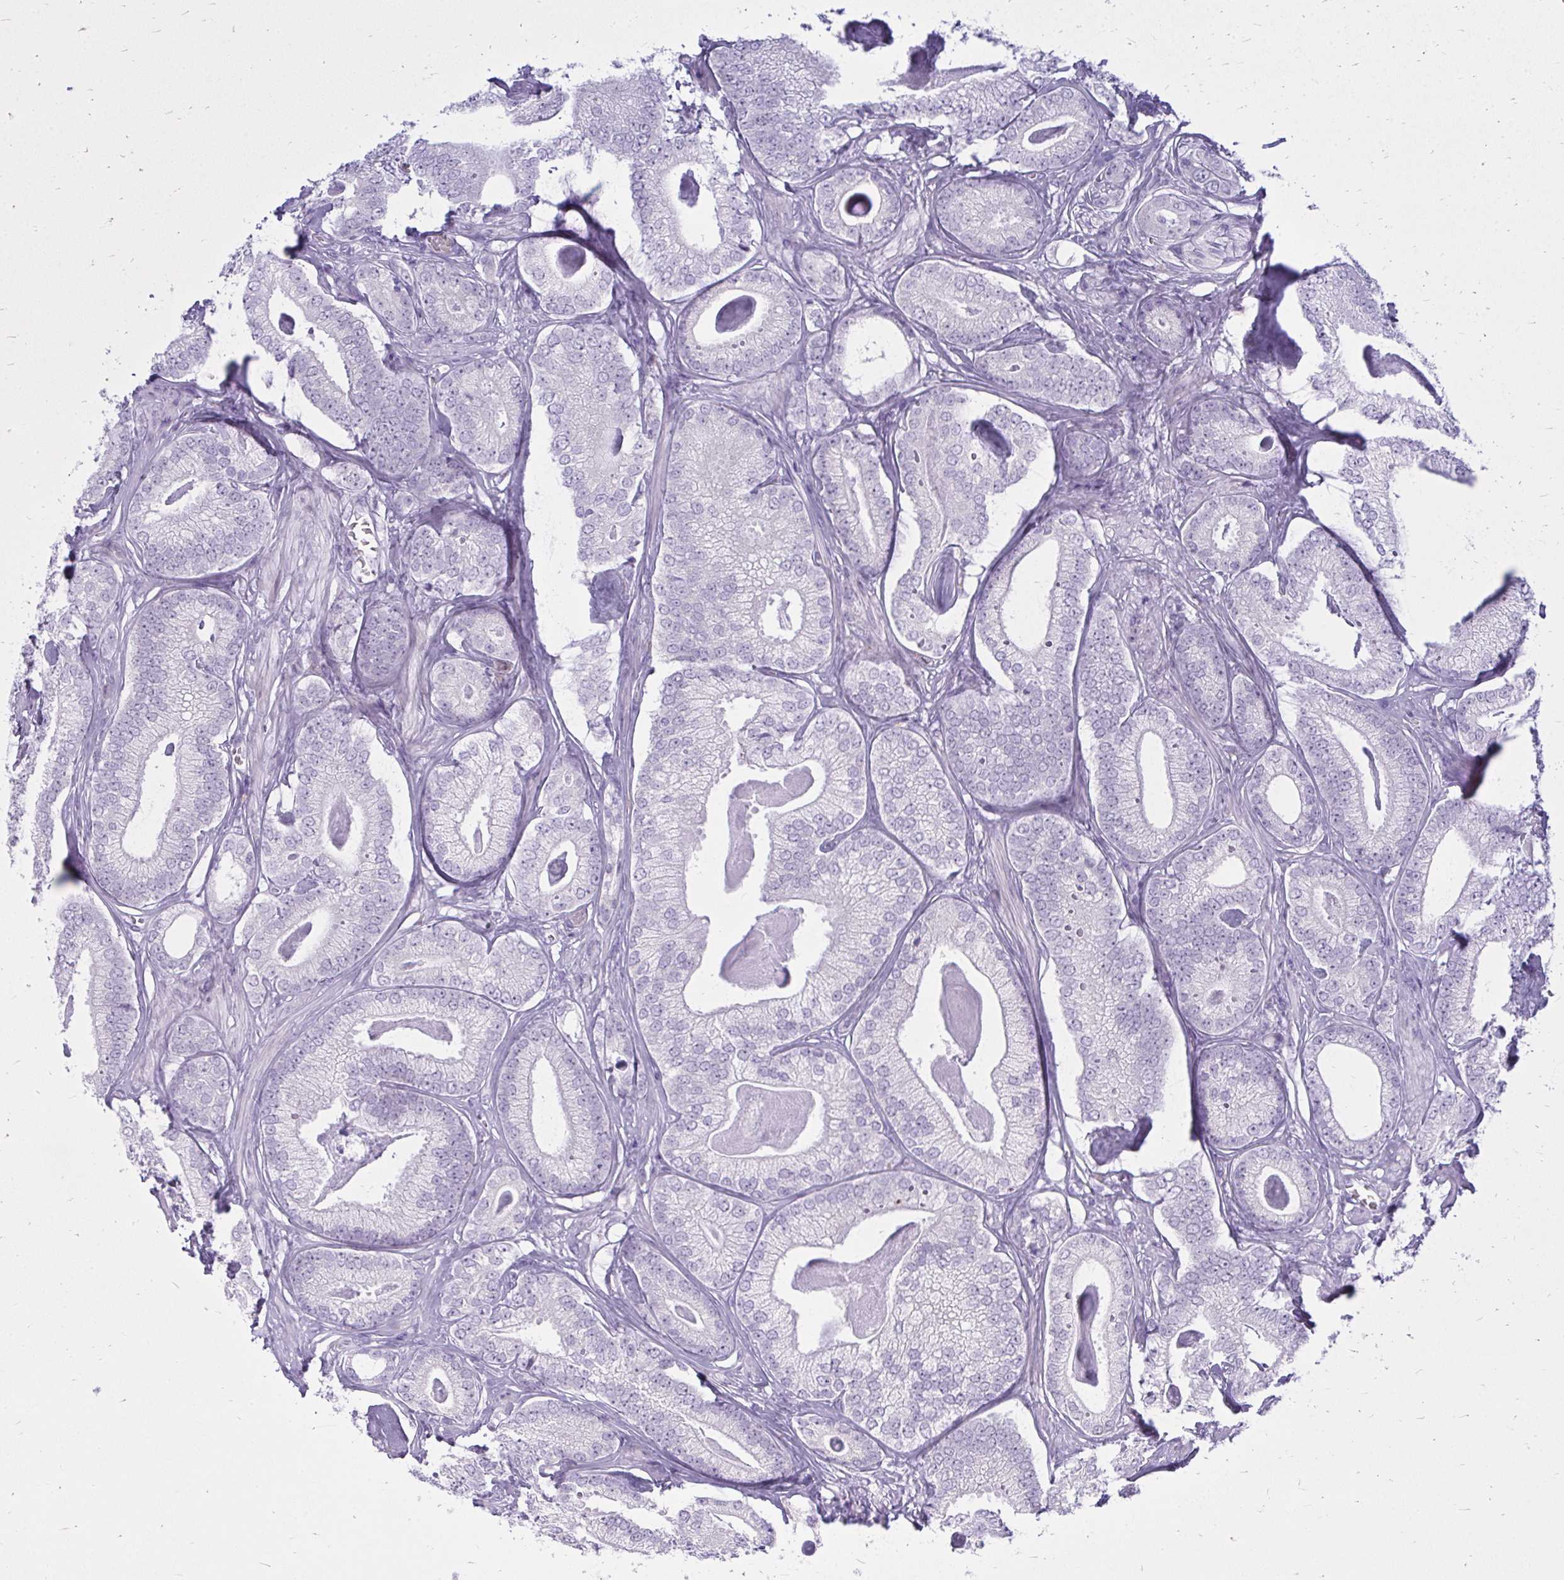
{"staining": {"intensity": "negative", "quantity": "none", "location": "none"}, "tissue": "prostate cancer", "cell_type": "Tumor cells", "image_type": "cancer", "snomed": [{"axis": "morphology", "description": "Adenocarcinoma, Low grade"}, {"axis": "topography", "description": "Prostate"}], "caption": "There is no significant expression in tumor cells of prostate adenocarcinoma (low-grade).", "gene": "ZSCAN25", "patient": {"sex": "male", "age": 63}}